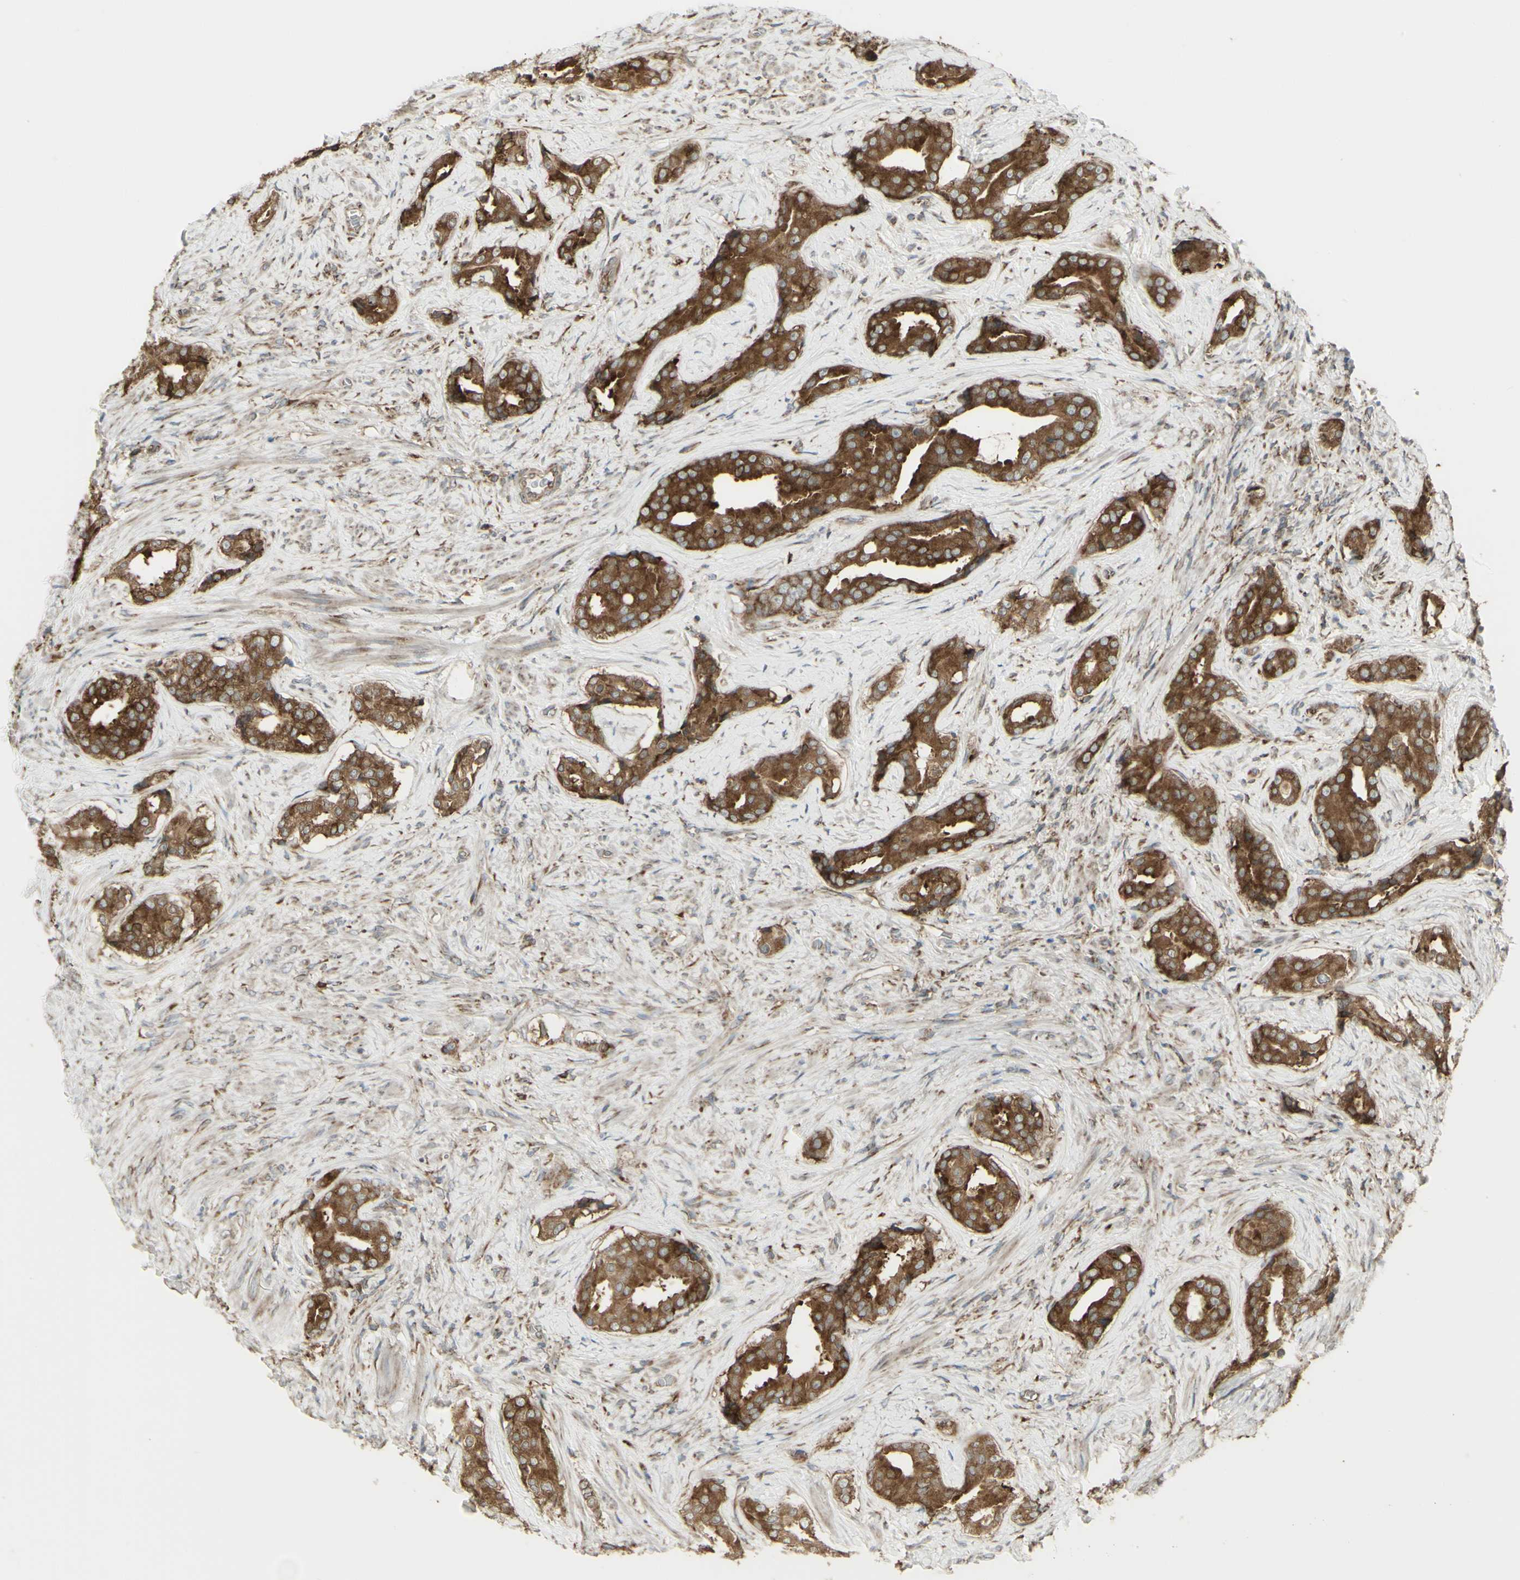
{"staining": {"intensity": "strong", "quantity": ">75%", "location": "cytoplasmic/membranous"}, "tissue": "prostate cancer", "cell_type": "Tumor cells", "image_type": "cancer", "snomed": [{"axis": "morphology", "description": "Adenocarcinoma, High grade"}, {"axis": "topography", "description": "Prostate"}], "caption": "Brown immunohistochemical staining in human high-grade adenocarcinoma (prostate) displays strong cytoplasmic/membranous expression in approximately >75% of tumor cells. (DAB IHC with brightfield microscopy, high magnification).", "gene": "FKBP3", "patient": {"sex": "male", "age": 71}}